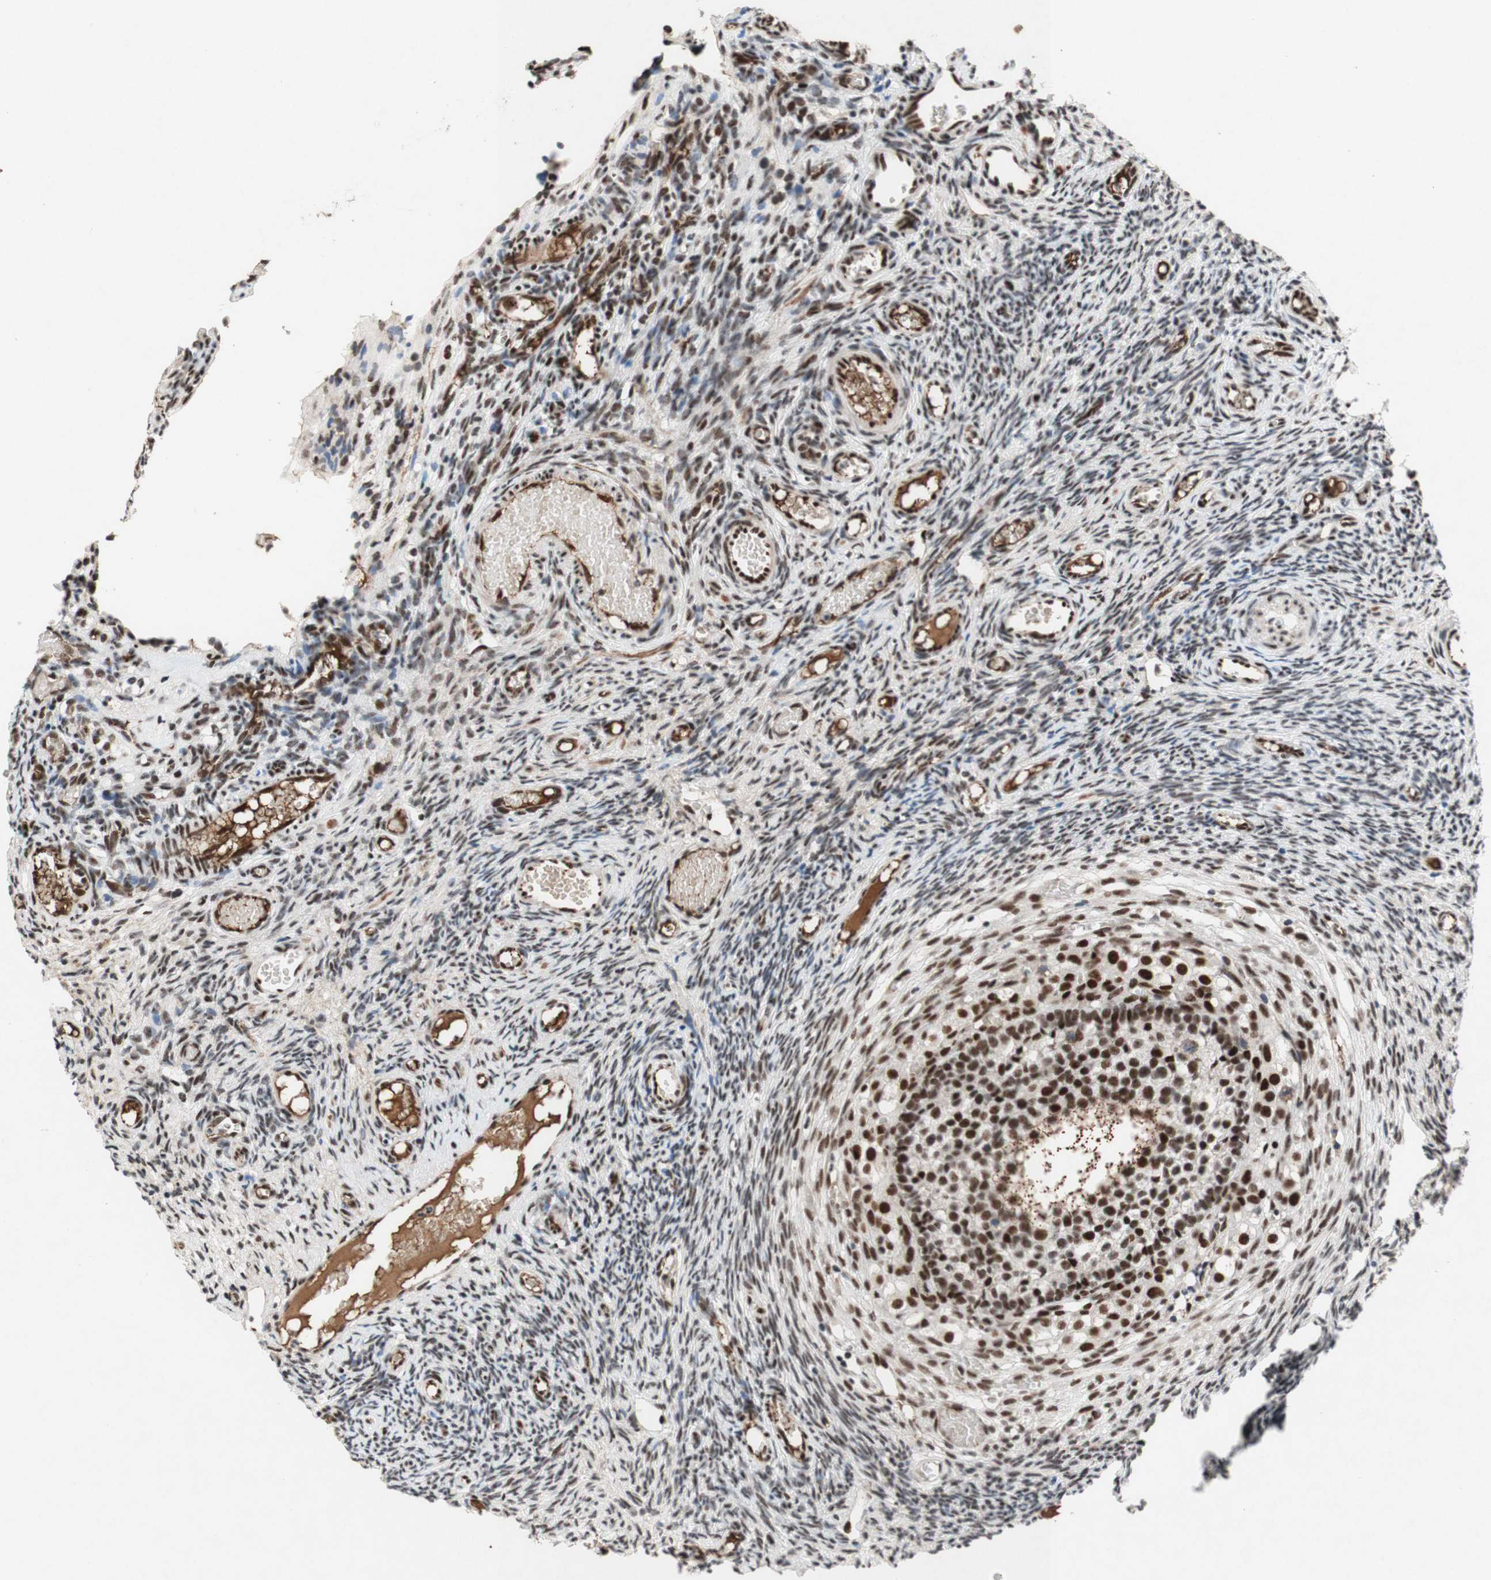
{"staining": {"intensity": "moderate", "quantity": "25%-75%", "location": "nuclear"}, "tissue": "ovary", "cell_type": "Ovarian stroma cells", "image_type": "normal", "snomed": [{"axis": "morphology", "description": "Normal tissue, NOS"}, {"axis": "topography", "description": "Ovary"}], "caption": "High-power microscopy captured an immunohistochemistry photomicrograph of benign ovary, revealing moderate nuclear expression in about 25%-75% of ovarian stroma cells.", "gene": "TLE1", "patient": {"sex": "female", "age": 35}}